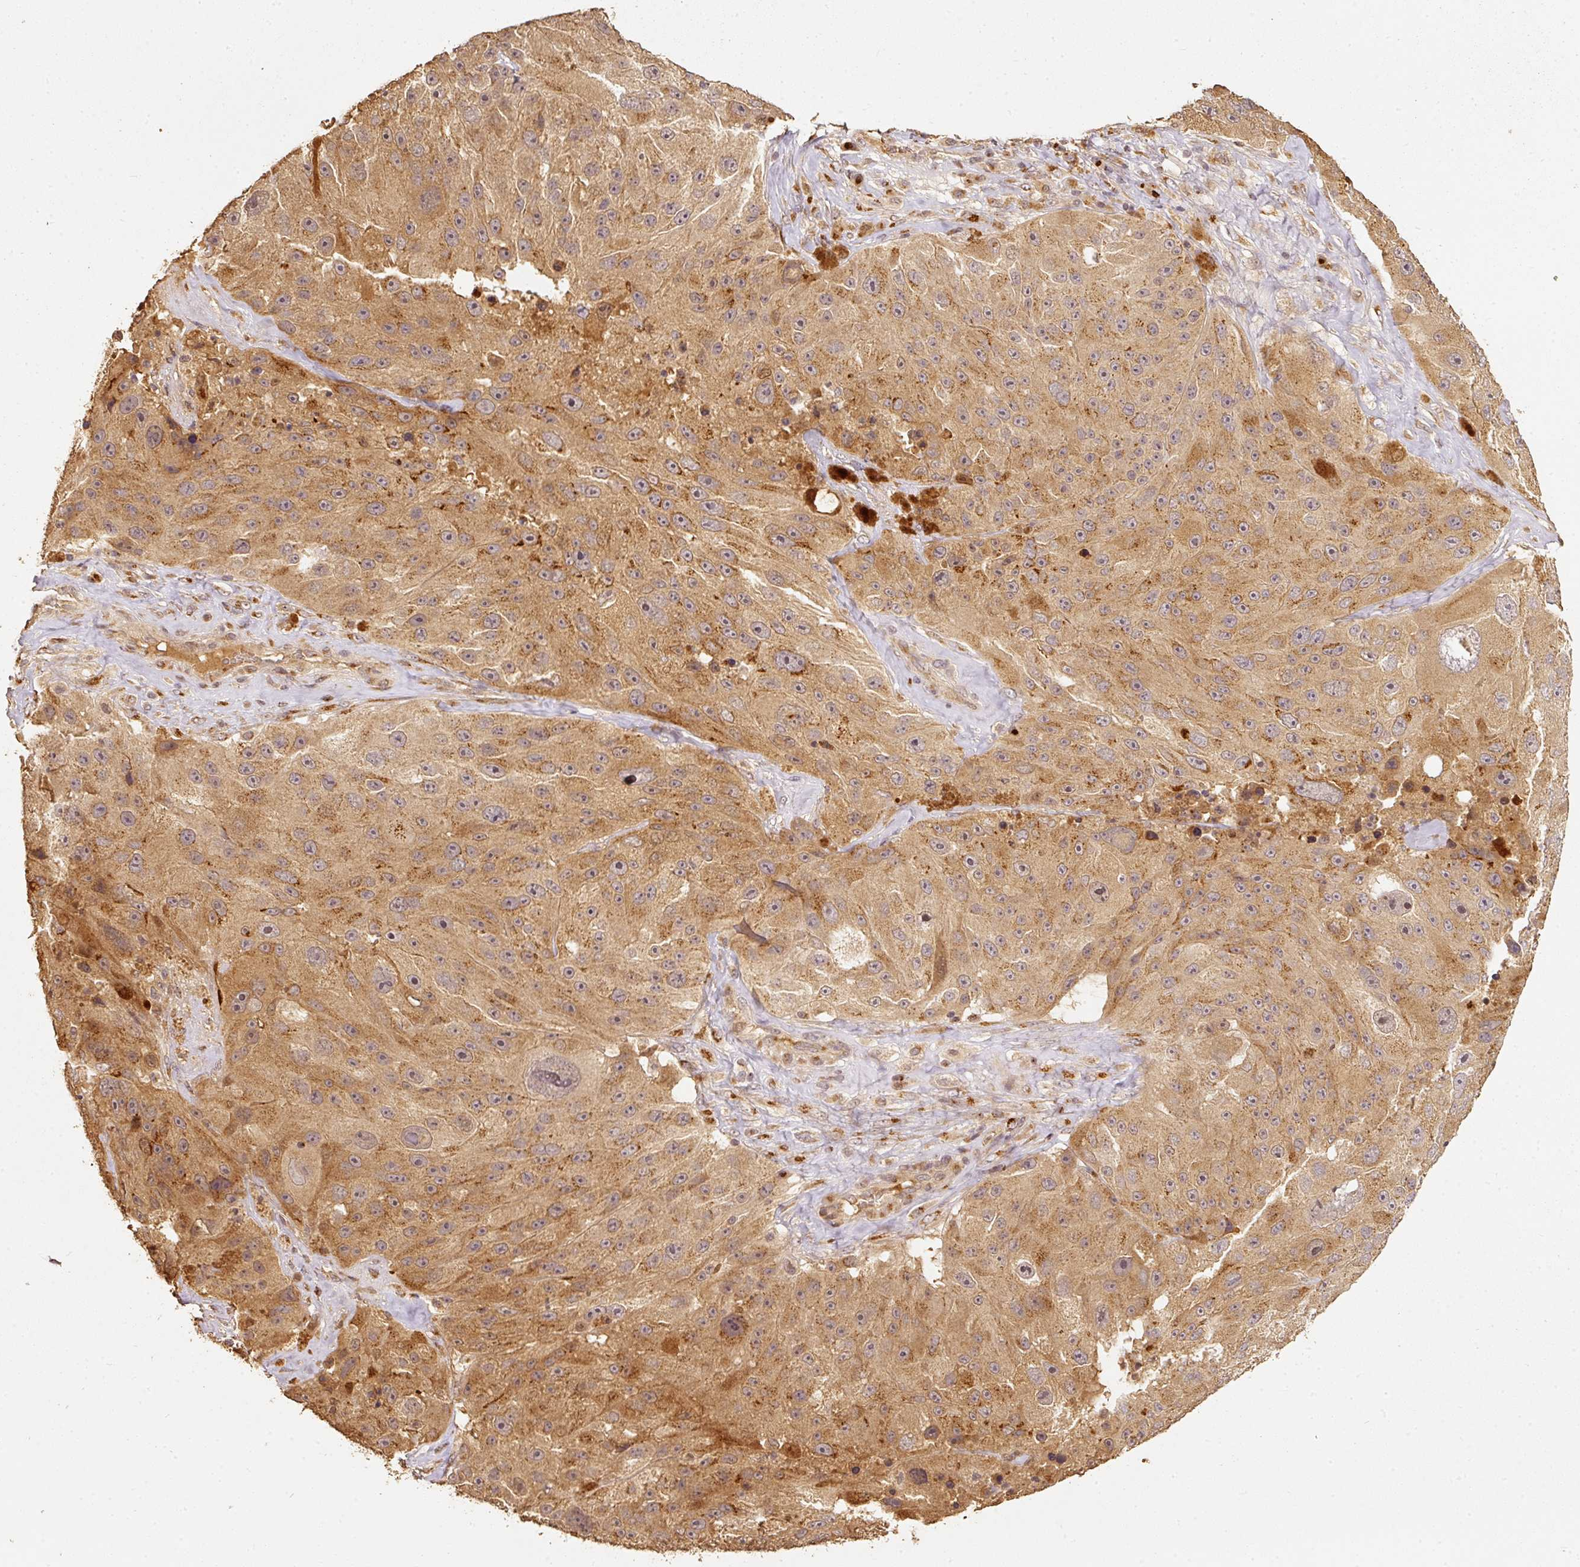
{"staining": {"intensity": "moderate", "quantity": ">75%", "location": "cytoplasmic/membranous"}, "tissue": "melanoma", "cell_type": "Tumor cells", "image_type": "cancer", "snomed": [{"axis": "morphology", "description": "Malignant melanoma, Metastatic site"}, {"axis": "topography", "description": "Lymph node"}], "caption": "This is an image of immunohistochemistry (IHC) staining of malignant melanoma (metastatic site), which shows moderate expression in the cytoplasmic/membranous of tumor cells.", "gene": "FUT8", "patient": {"sex": "male", "age": 62}}